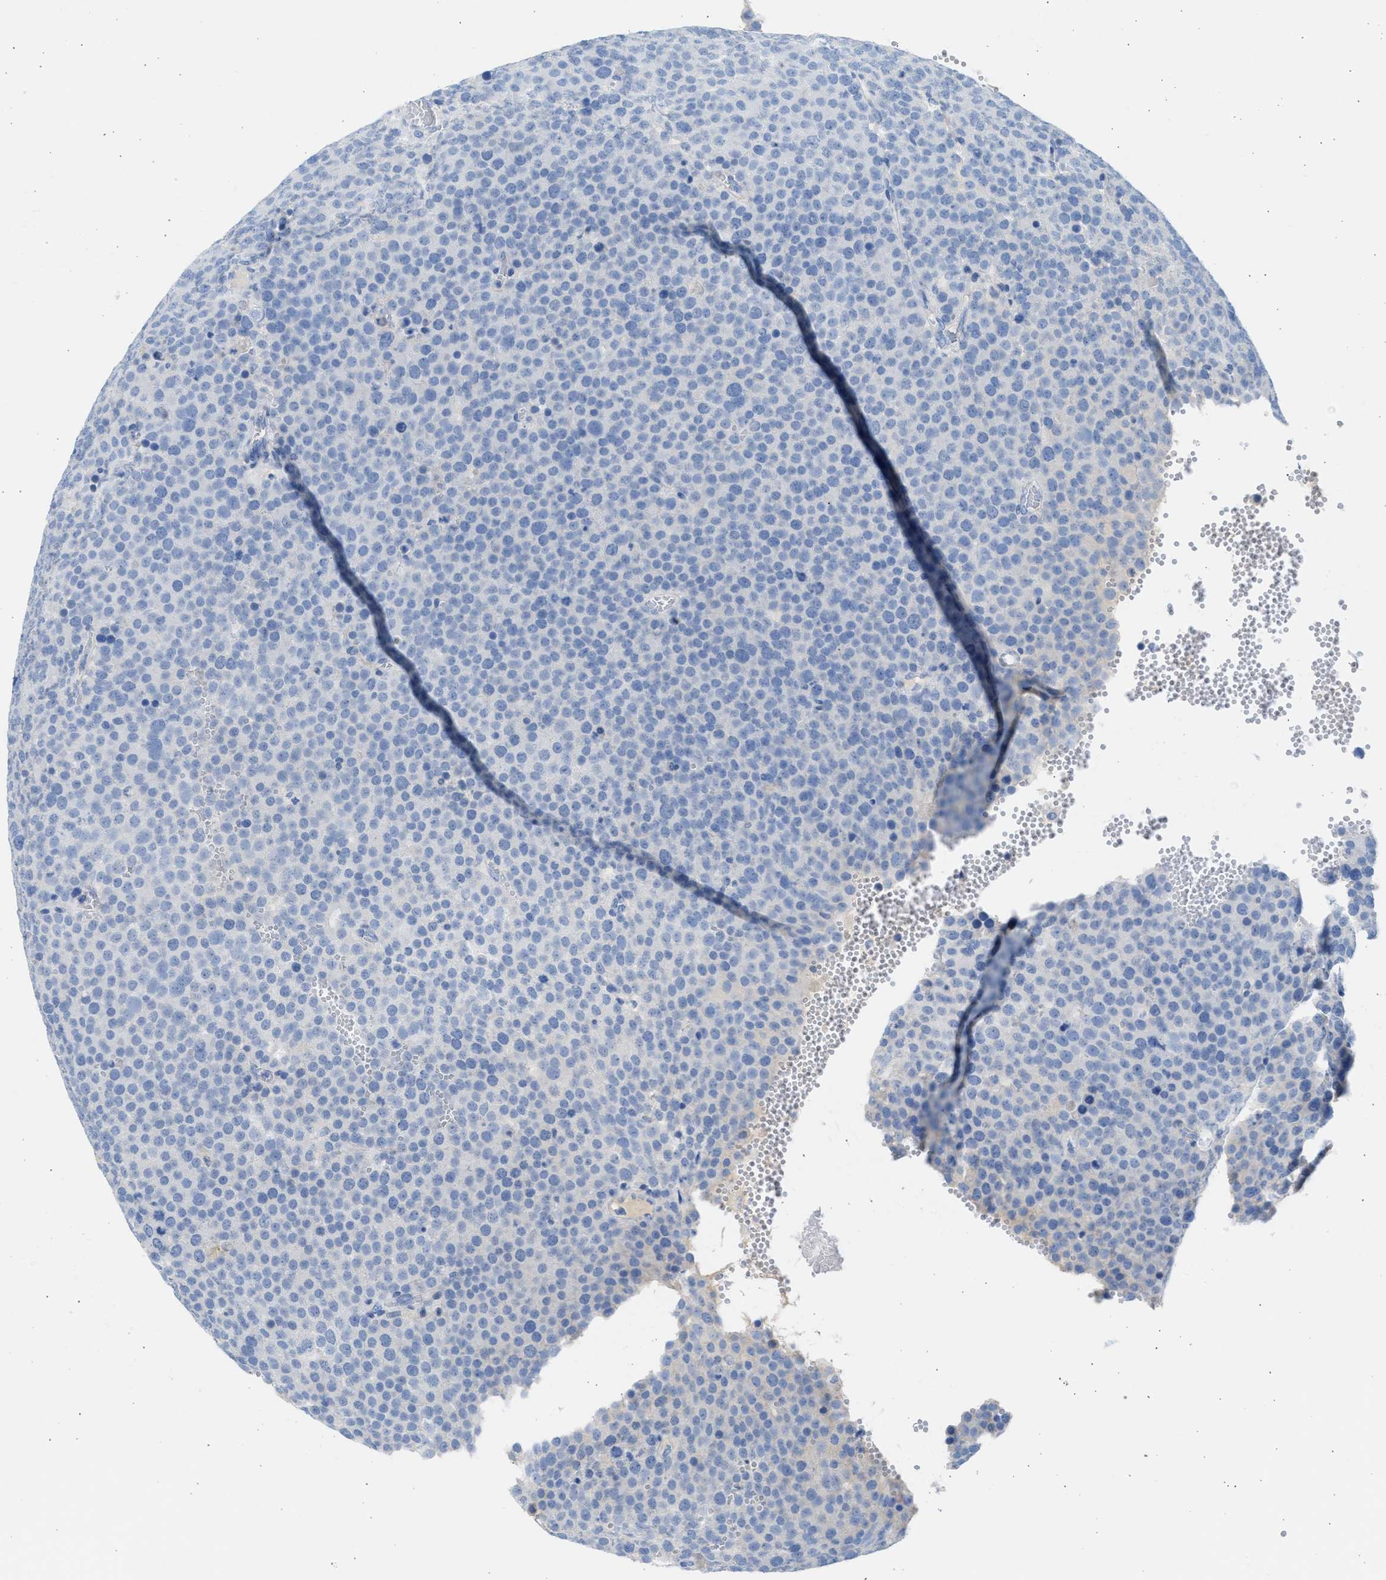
{"staining": {"intensity": "negative", "quantity": "none", "location": "none"}, "tissue": "testis cancer", "cell_type": "Tumor cells", "image_type": "cancer", "snomed": [{"axis": "morphology", "description": "Normal tissue, NOS"}, {"axis": "morphology", "description": "Seminoma, NOS"}, {"axis": "topography", "description": "Testis"}], "caption": "Immunohistochemistry micrograph of human testis cancer (seminoma) stained for a protein (brown), which shows no positivity in tumor cells.", "gene": "SPATA3", "patient": {"sex": "male", "age": 71}}